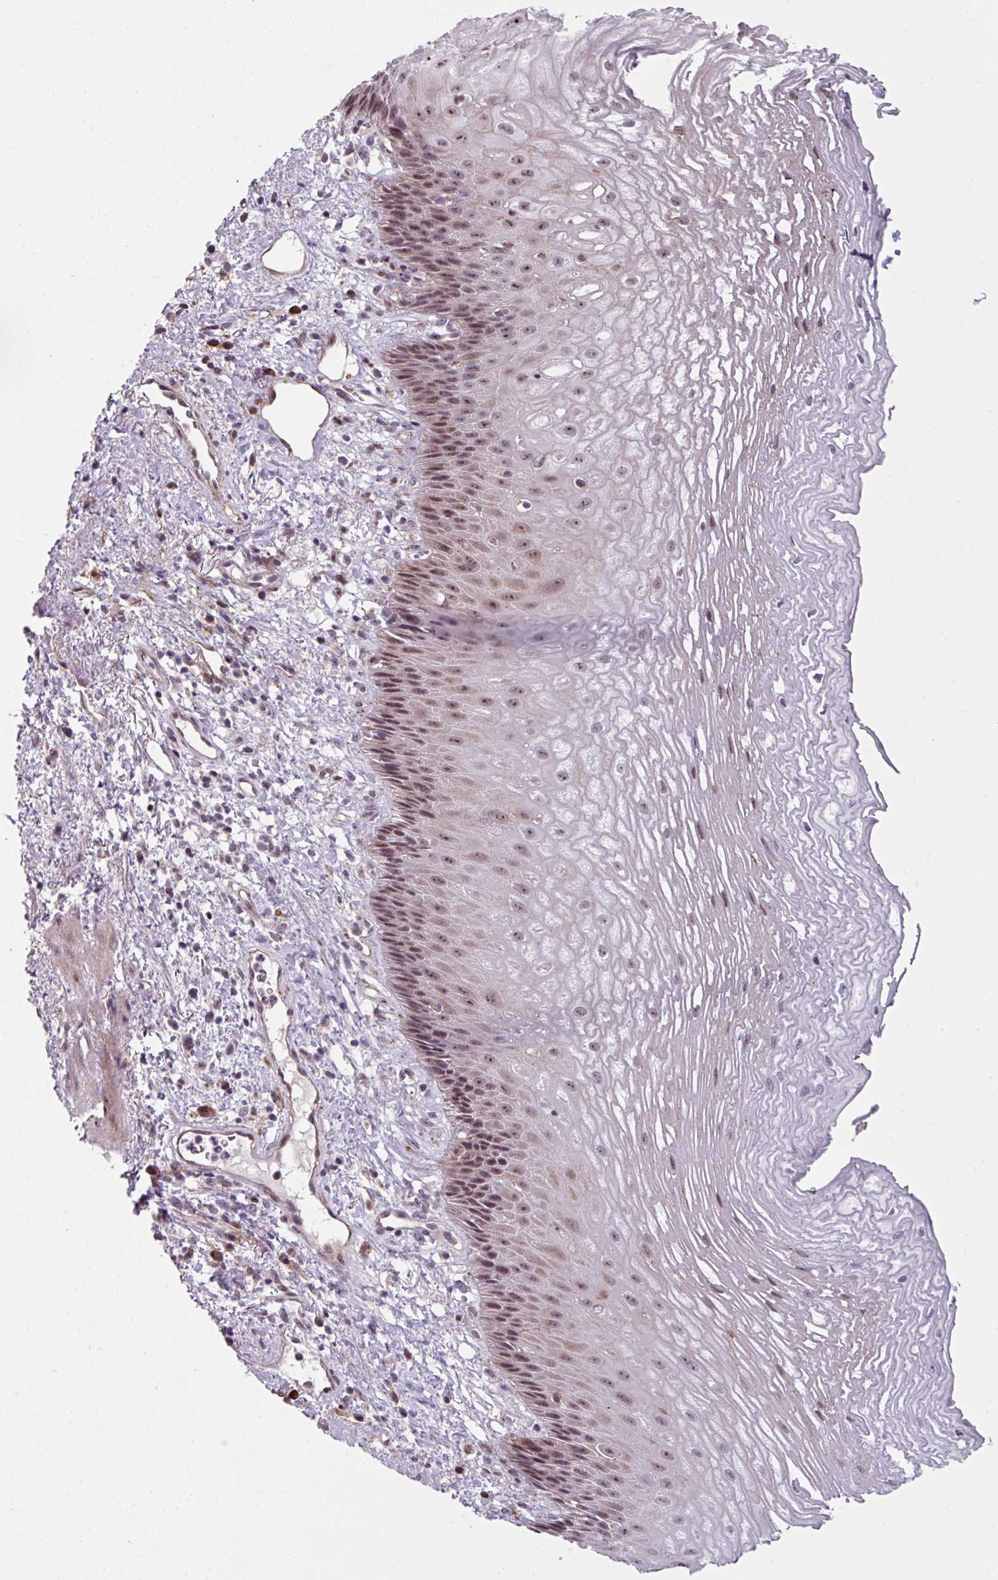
{"staining": {"intensity": "moderate", "quantity": "25%-75%", "location": "nuclear"}, "tissue": "esophagus", "cell_type": "Squamous epithelial cells", "image_type": "normal", "snomed": [{"axis": "morphology", "description": "Normal tissue, NOS"}, {"axis": "topography", "description": "Esophagus"}], "caption": "This is a histology image of IHC staining of benign esophagus, which shows moderate expression in the nuclear of squamous epithelial cells.", "gene": "BMS1", "patient": {"sex": "male", "age": 60}}